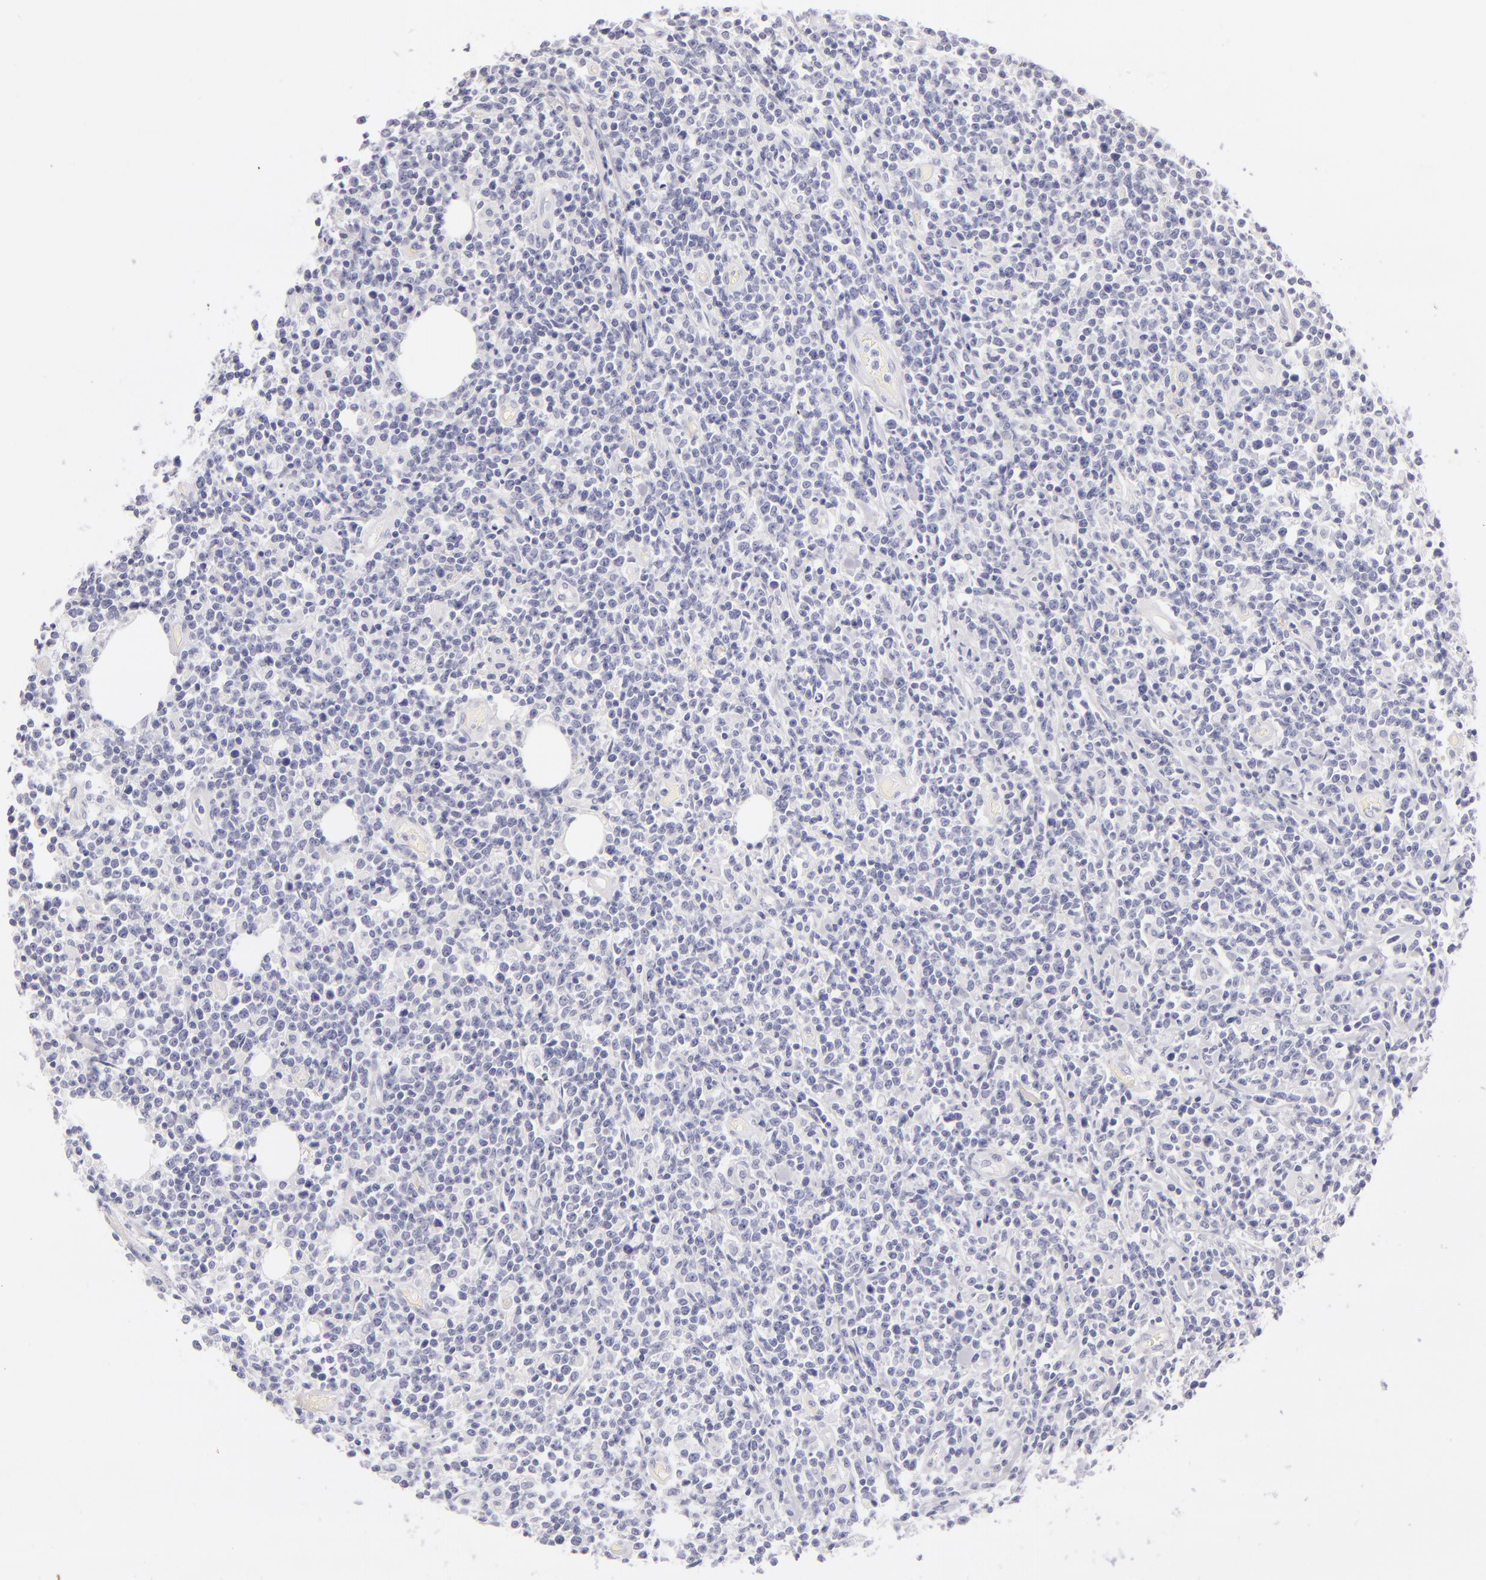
{"staining": {"intensity": "negative", "quantity": "none", "location": "none"}, "tissue": "lymphoma", "cell_type": "Tumor cells", "image_type": "cancer", "snomed": [{"axis": "morphology", "description": "Malignant lymphoma, non-Hodgkin's type, High grade"}, {"axis": "topography", "description": "Colon"}], "caption": "The image shows no staining of tumor cells in lymphoma.", "gene": "CD207", "patient": {"sex": "male", "age": 82}}